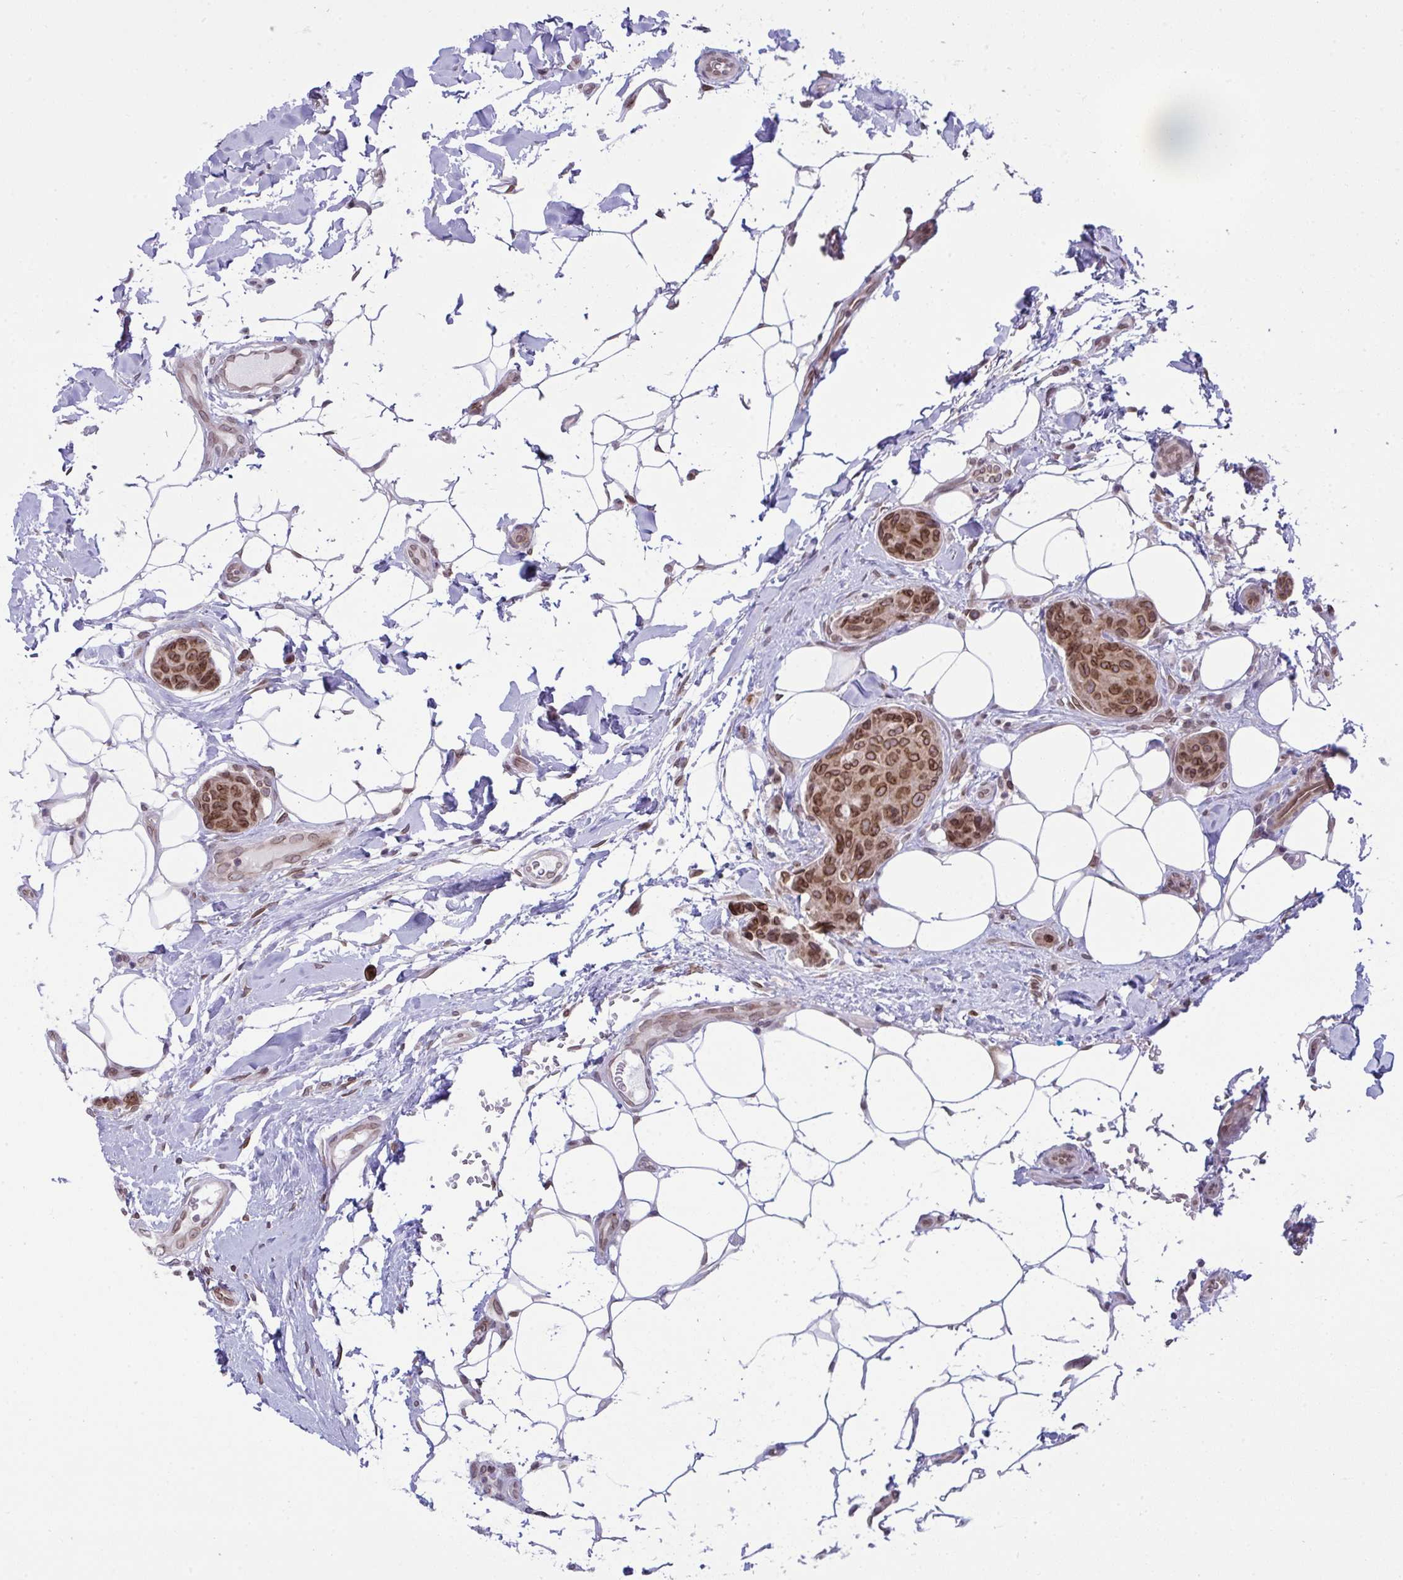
{"staining": {"intensity": "moderate", "quantity": ">75%", "location": "cytoplasmic/membranous,nuclear"}, "tissue": "breast cancer", "cell_type": "Tumor cells", "image_type": "cancer", "snomed": [{"axis": "morphology", "description": "Duct carcinoma"}, {"axis": "topography", "description": "Breast"}, {"axis": "topography", "description": "Lymph node"}], "caption": "Infiltrating ductal carcinoma (breast) stained with a brown dye demonstrates moderate cytoplasmic/membranous and nuclear positive positivity in about >75% of tumor cells.", "gene": "RANBP2", "patient": {"sex": "female", "age": 80}}